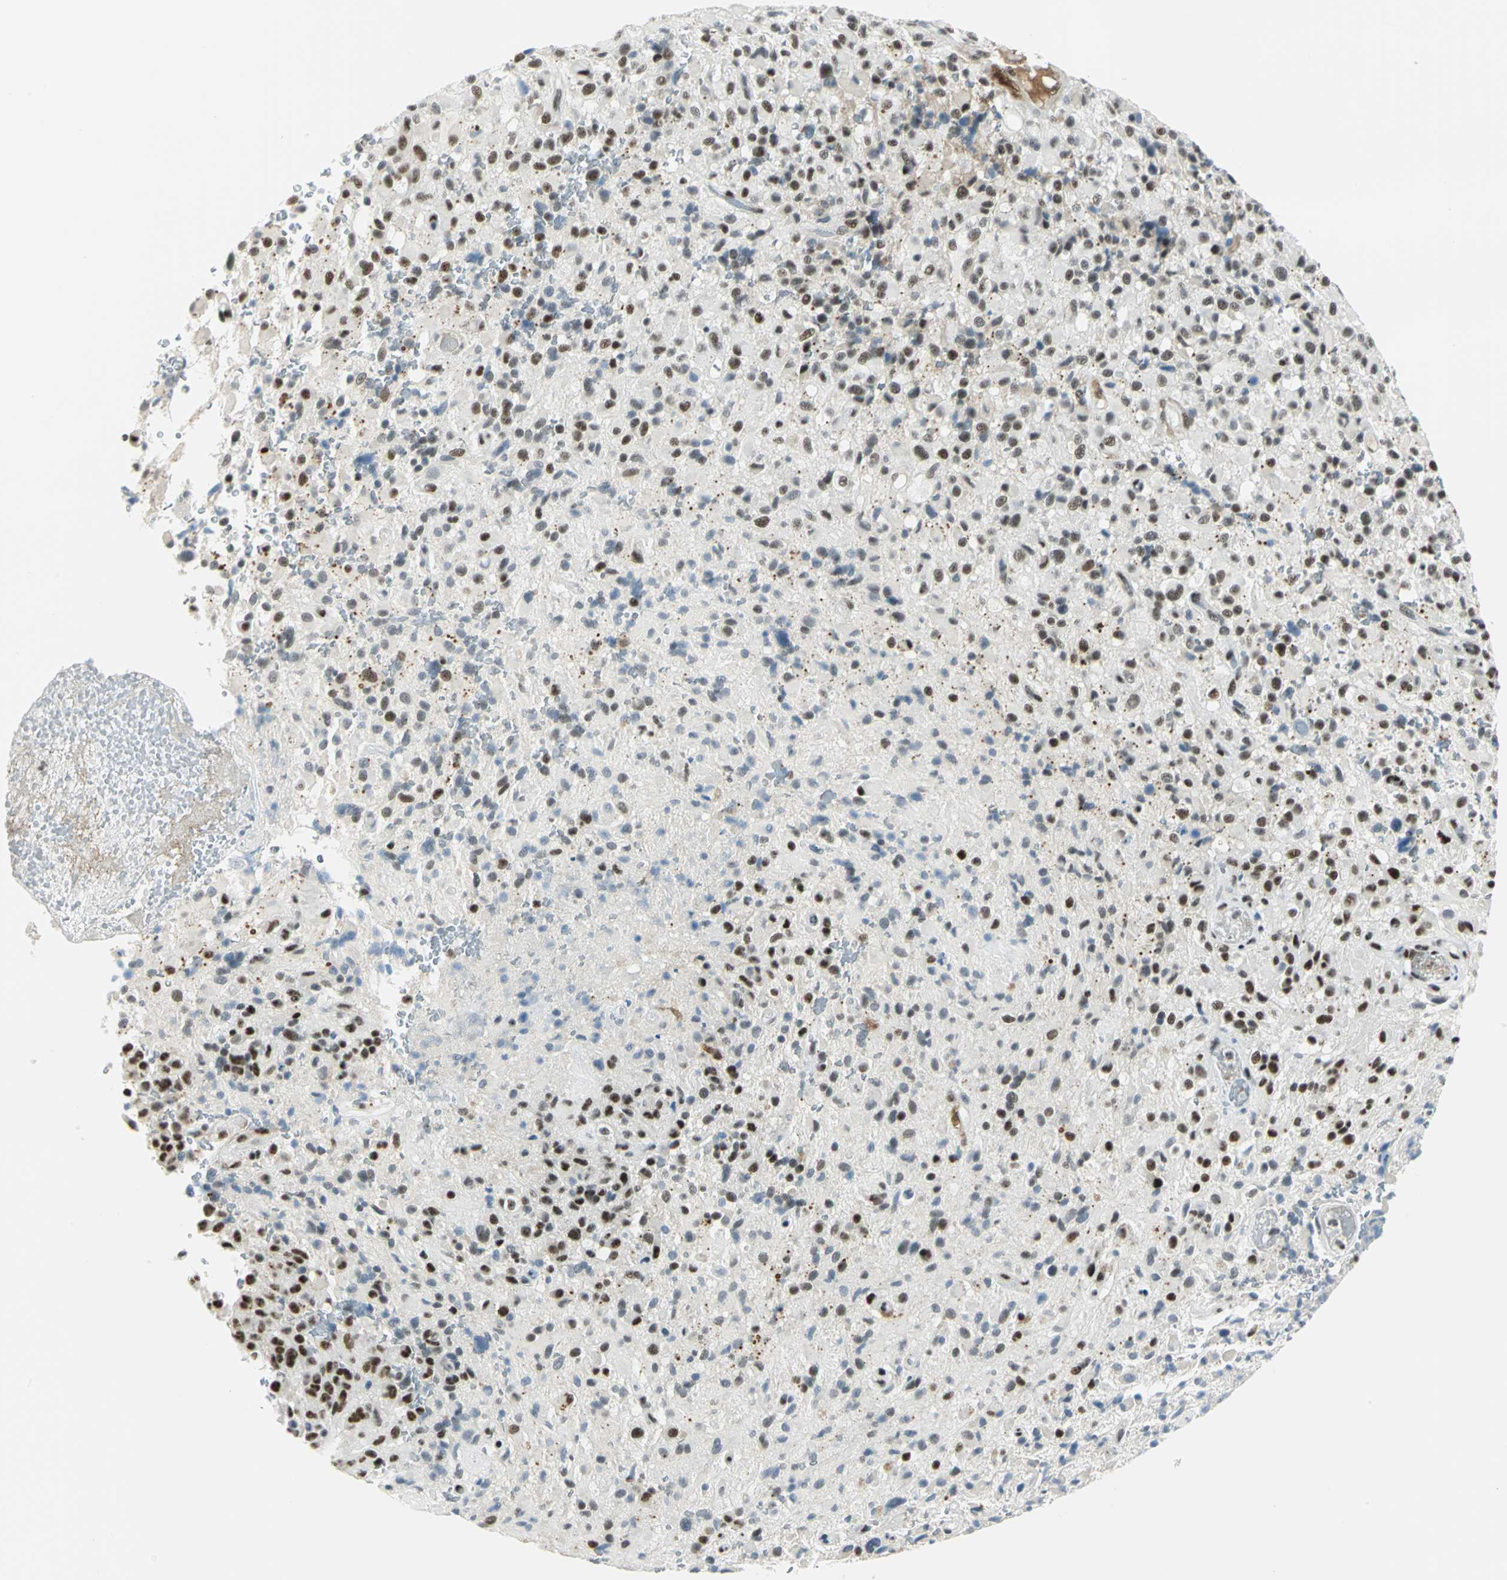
{"staining": {"intensity": "moderate", "quantity": "25%-75%", "location": "nuclear"}, "tissue": "glioma", "cell_type": "Tumor cells", "image_type": "cancer", "snomed": [{"axis": "morphology", "description": "Glioma, malignant, High grade"}, {"axis": "topography", "description": "Brain"}], "caption": "A histopathology image showing moderate nuclear expression in about 25%-75% of tumor cells in glioma, as visualized by brown immunohistochemical staining.", "gene": "MTMR10", "patient": {"sex": "male", "age": 71}}